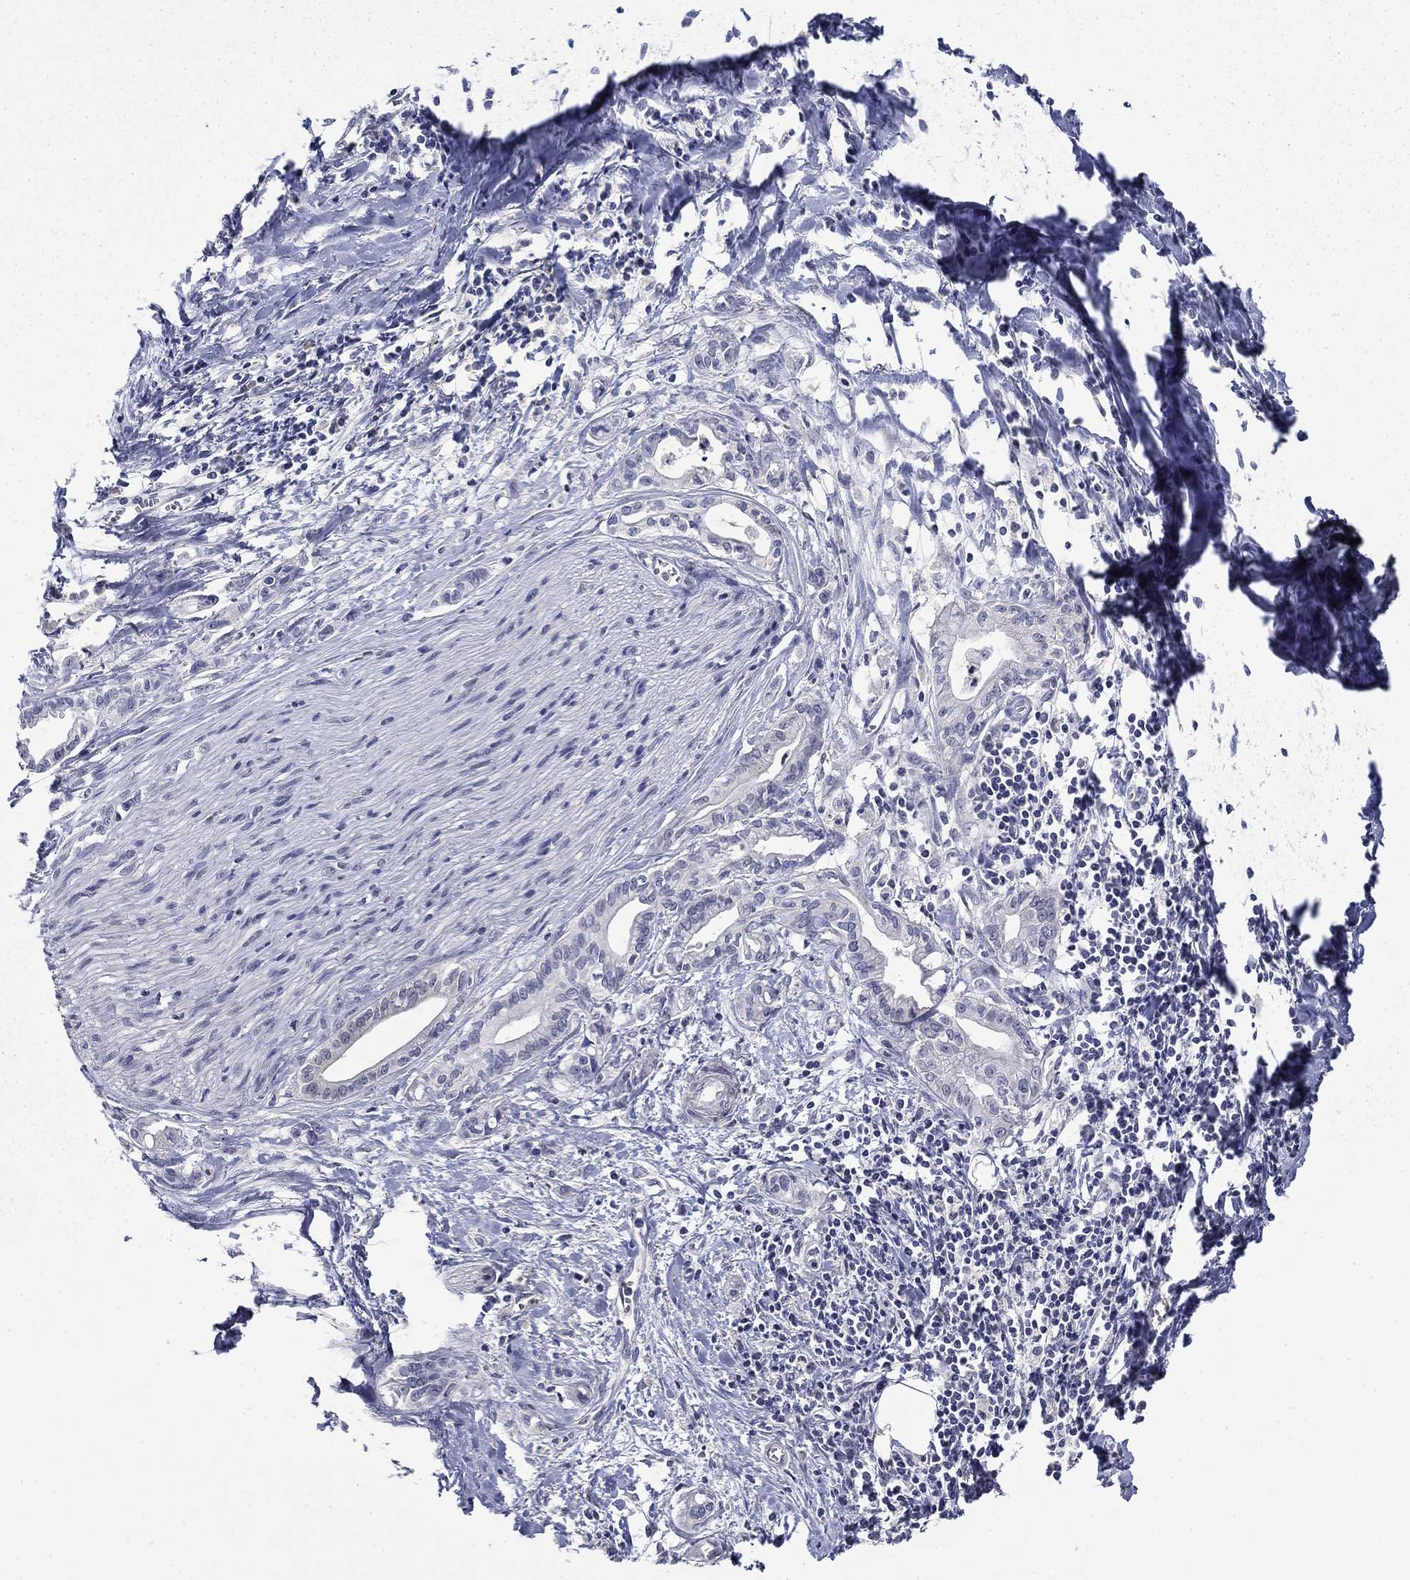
{"staining": {"intensity": "negative", "quantity": "none", "location": "none"}, "tissue": "pancreatic cancer", "cell_type": "Tumor cells", "image_type": "cancer", "snomed": [{"axis": "morphology", "description": "Adenocarcinoma, NOS"}, {"axis": "topography", "description": "Pancreas"}], "caption": "IHC of pancreatic adenocarcinoma shows no staining in tumor cells. The staining is performed using DAB (3,3'-diaminobenzidine) brown chromogen with nuclei counter-stained in using hematoxylin.", "gene": "DDTL", "patient": {"sex": "male", "age": 71}}